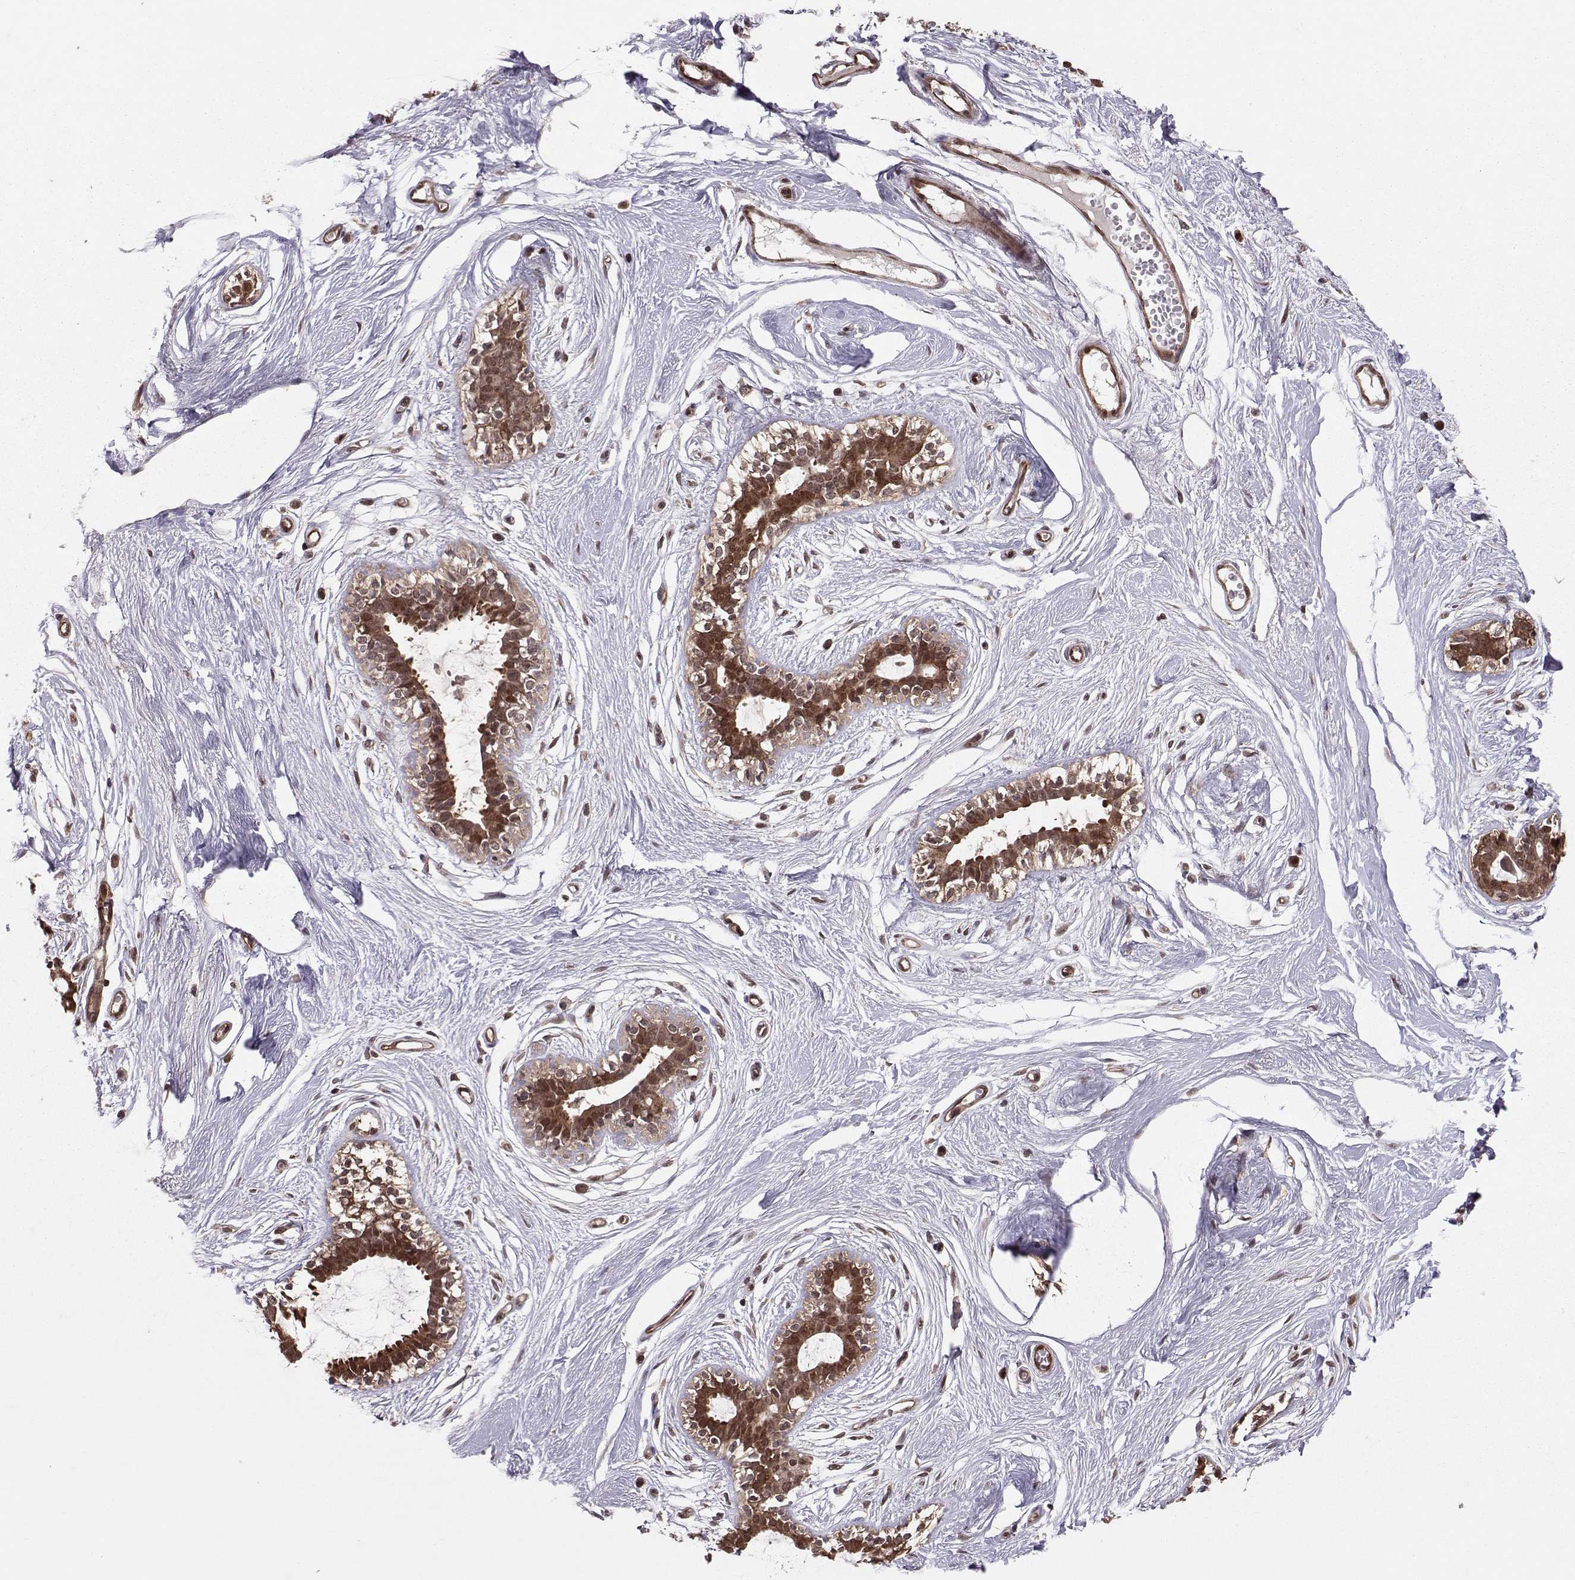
{"staining": {"intensity": "negative", "quantity": "none", "location": "none"}, "tissue": "breast", "cell_type": "Adipocytes", "image_type": "normal", "snomed": [{"axis": "morphology", "description": "Normal tissue, NOS"}, {"axis": "topography", "description": "Breast"}], "caption": "DAB immunohistochemical staining of benign breast demonstrates no significant positivity in adipocytes.", "gene": "PPP2R2A", "patient": {"sex": "female", "age": 49}}